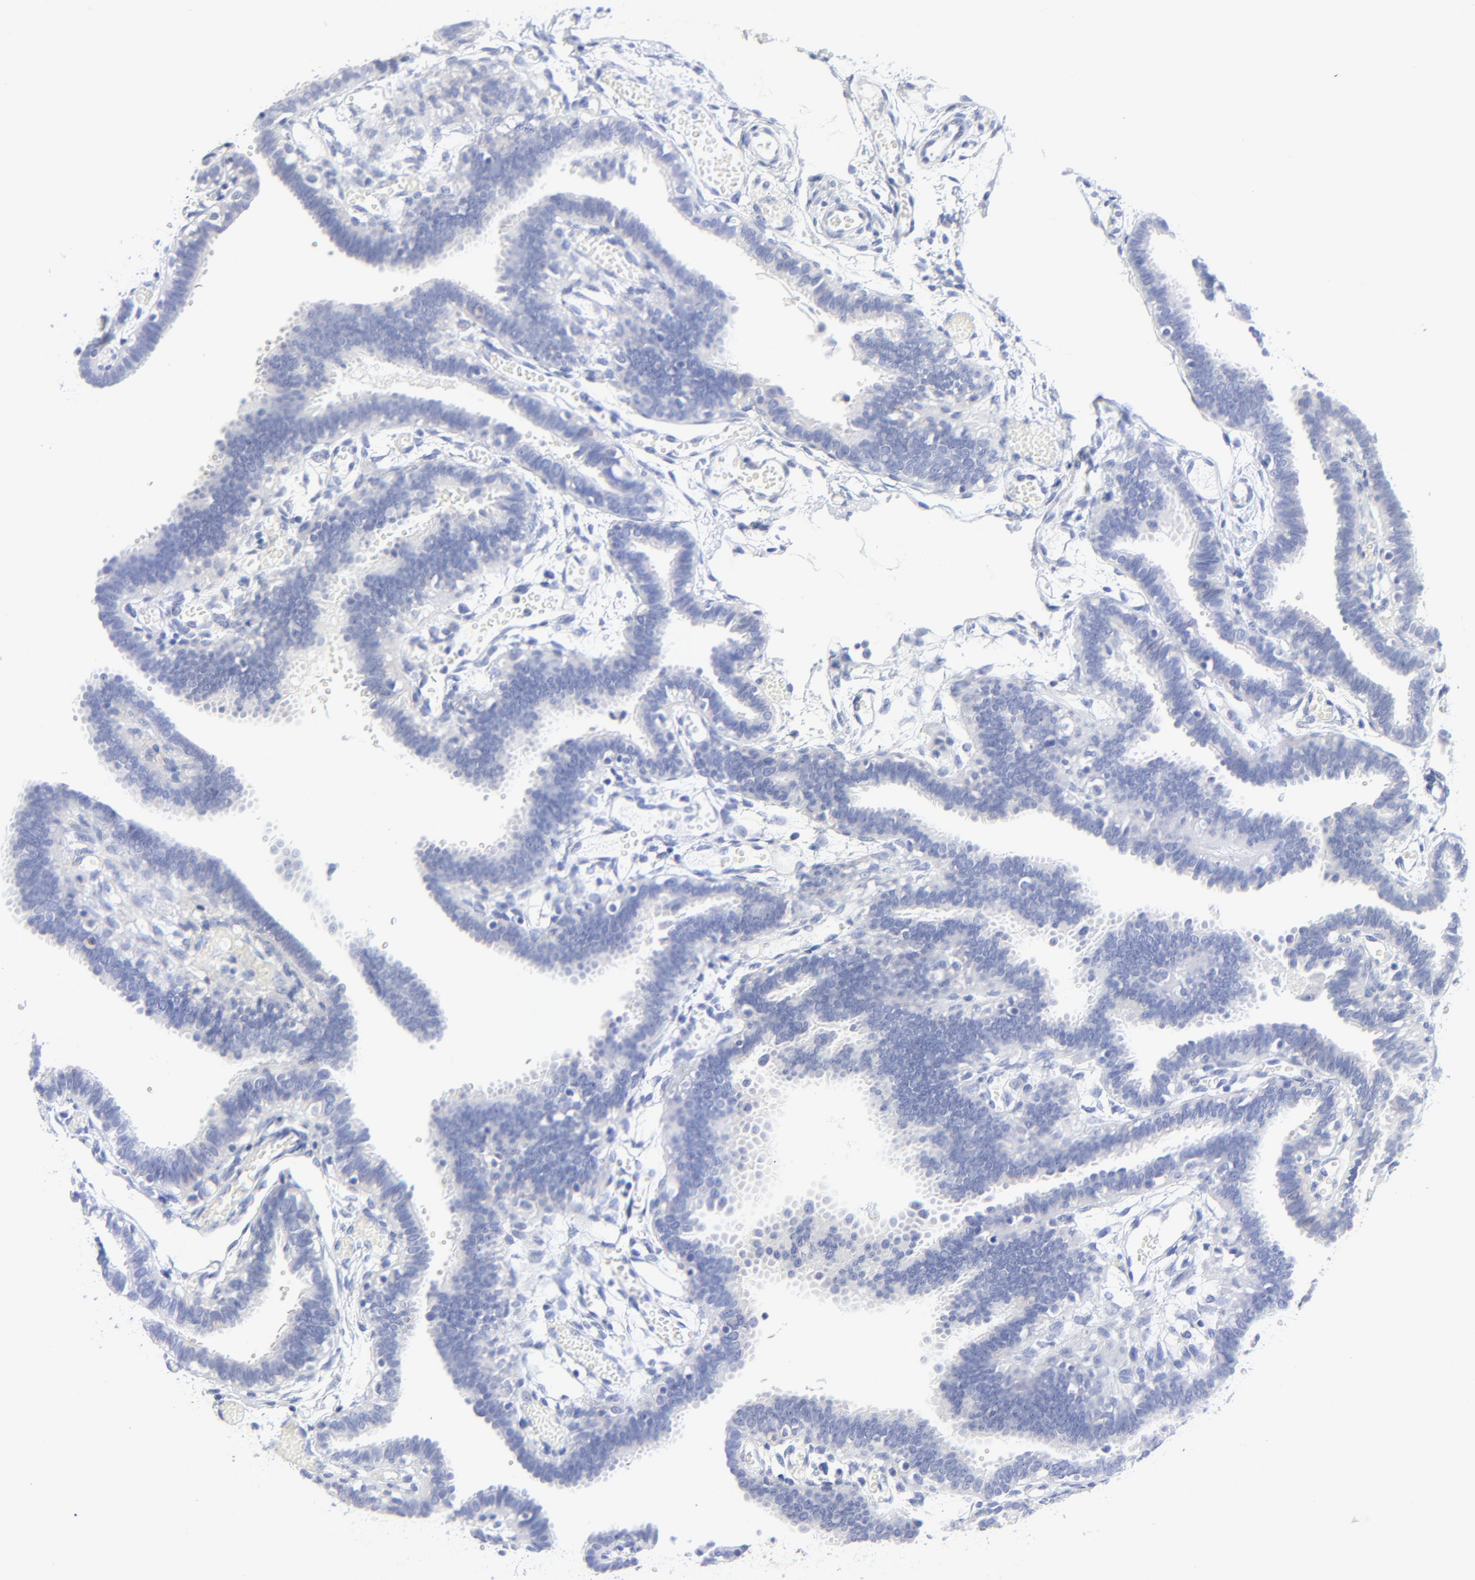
{"staining": {"intensity": "negative", "quantity": "none", "location": "none"}, "tissue": "fallopian tube", "cell_type": "Glandular cells", "image_type": "normal", "snomed": [{"axis": "morphology", "description": "Normal tissue, NOS"}, {"axis": "topography", "description": "Fallopian tube"}], "caption": "This image is of normal fallopian tube stained with immunohistochemistry to label a protein in brown with the nuclei are counter-stained blue. There is no staining in glandular cells. (Brightfield microscopy of DAB (3,3'-diaminobenzidine) IHC at high magnification).", "gene": "PSD3", "patient": {"sex": "female", "age": 29}}